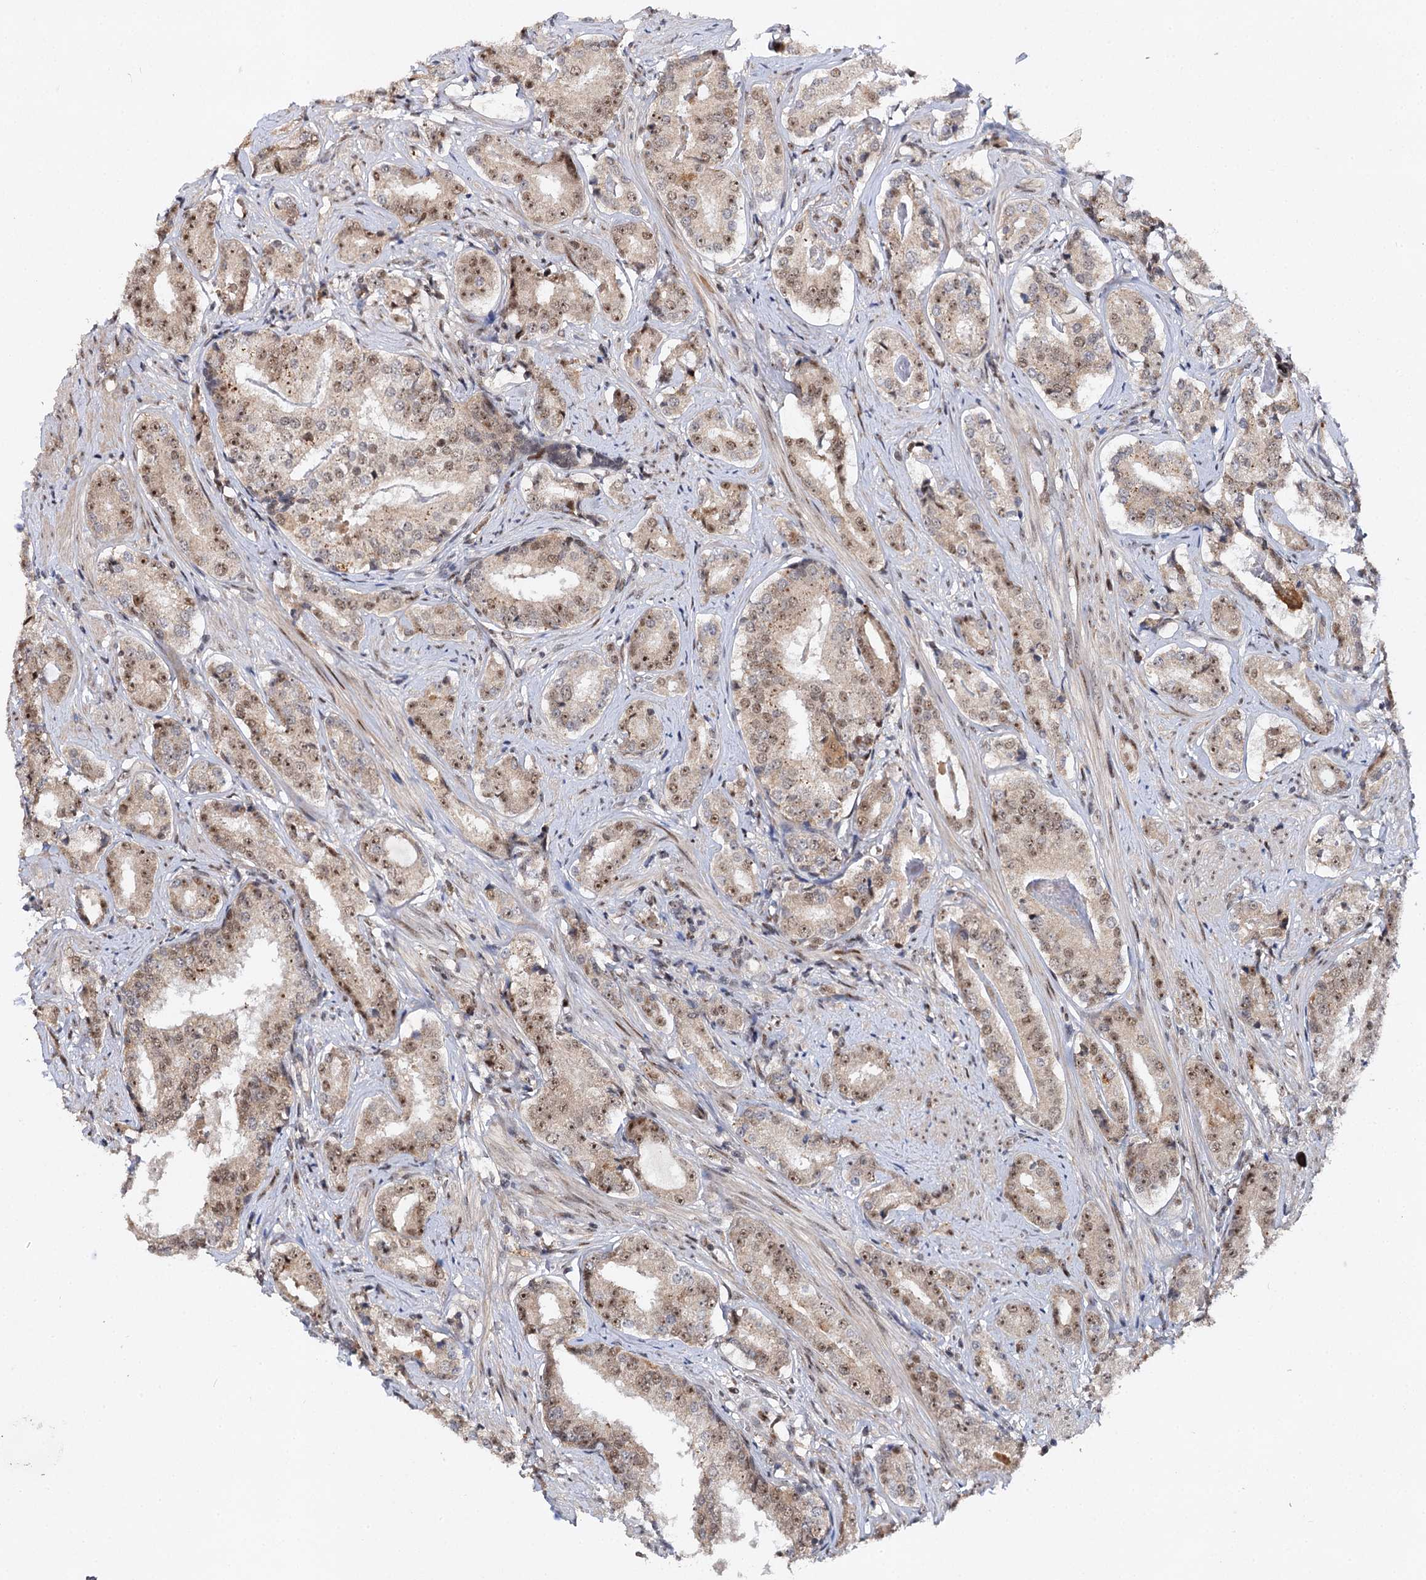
{"staining": {"intensity": "moderate", "quantity": "25%-75%", "location": "nuclear"}, "tissue": "prostate cancer", "cell_type": "Tumor cells", "image_type": "cancer", "snomed": [{"axis": "morphology", "description": "Adenocarcinoma, High grade"}, {"axis": "topography", "description": "Prostate"}], "caption": "Moderate nuclear protein positivity is present in approximately 25%-75% of tumor cells in prostate cancer.", "gene": "BUD13", "patient": {"sex": "male", "age": 58}}